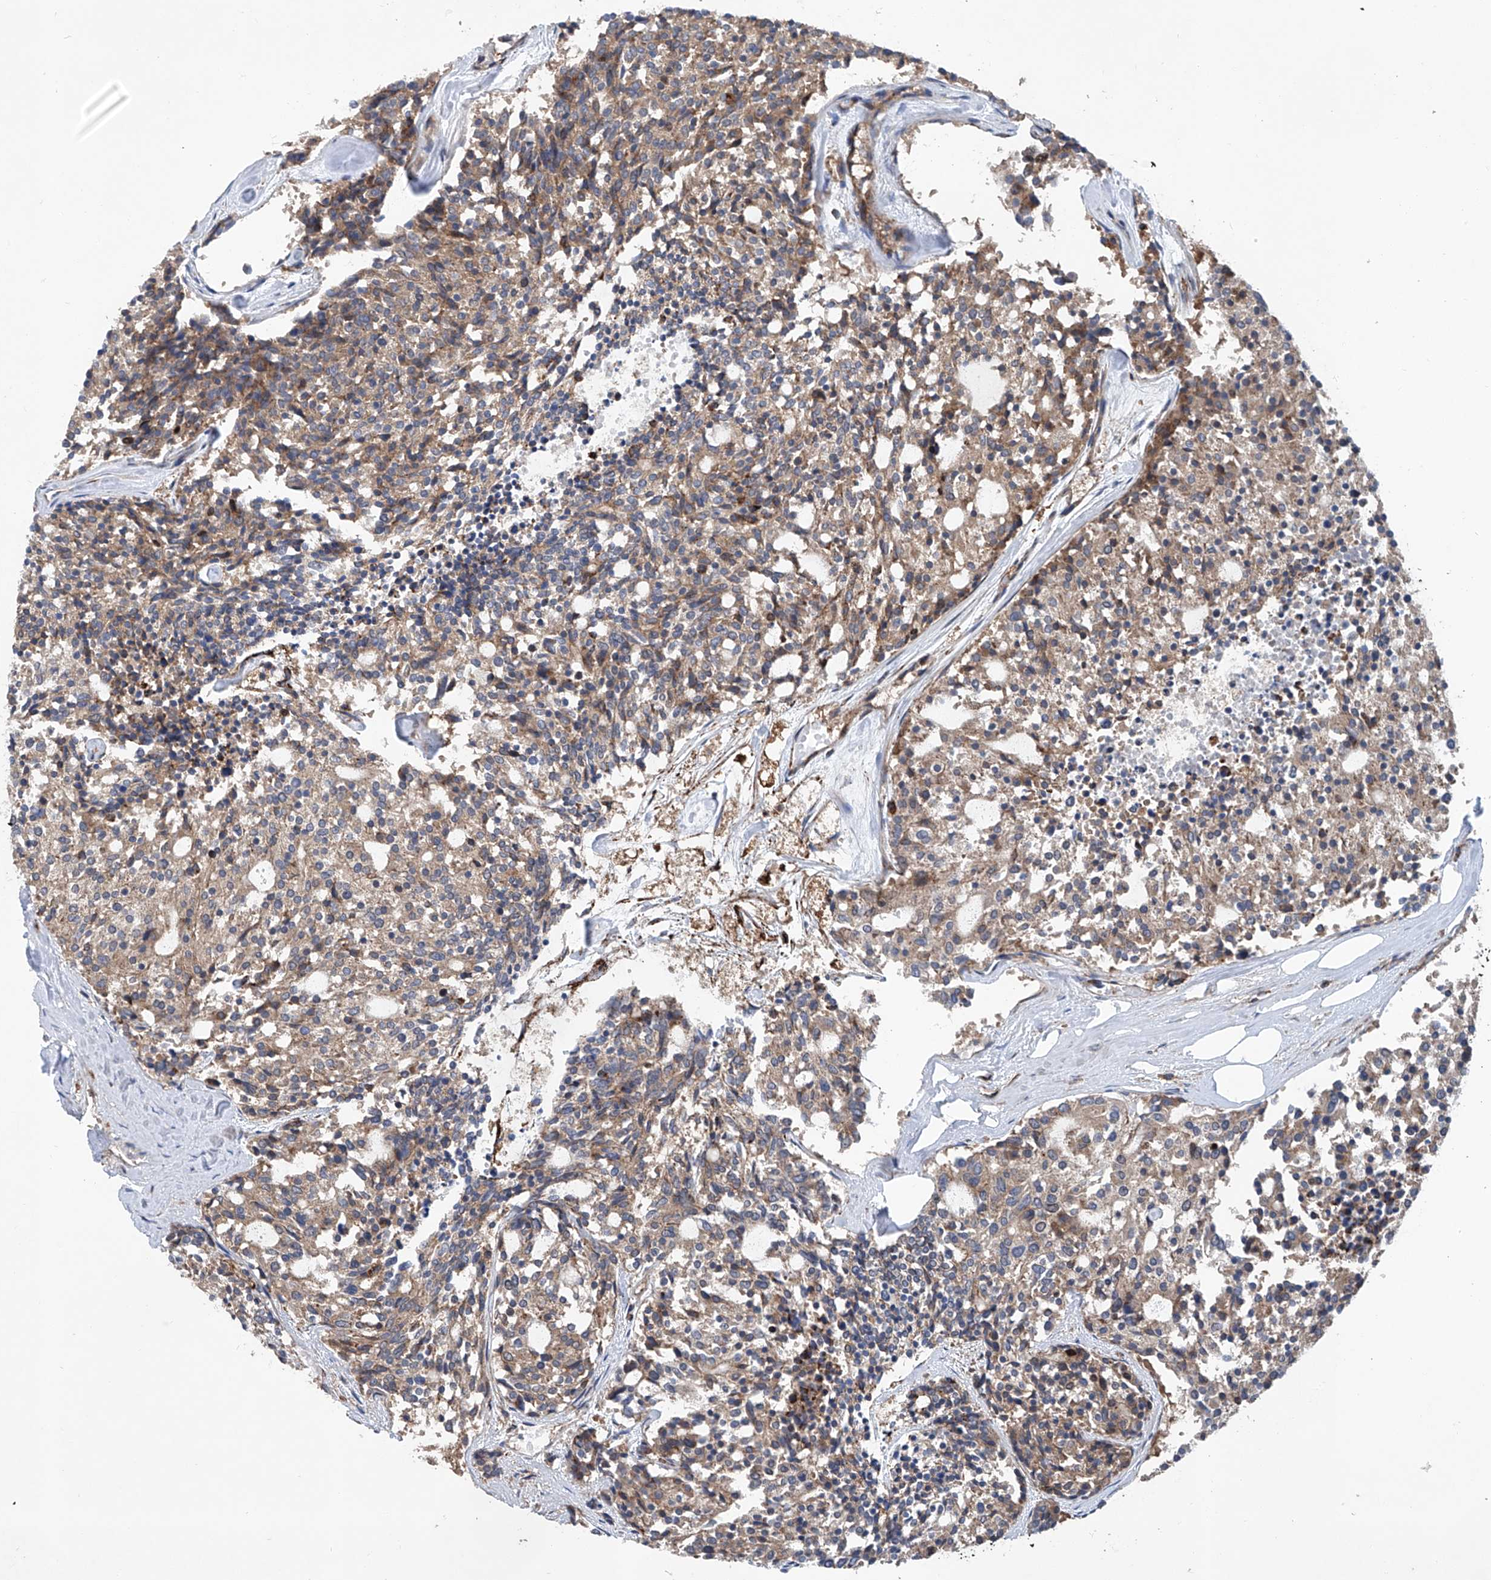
{"staining": {"intensity": "weak", "quantity": ">75%", "location": "cytoplasmic/membranous"}, "tissue": "carcinoid", "cell_type": "Tumor cells", "image_type": "cancer", "snomed": [{"axis": "morphology", "description": "Carcinoid, malignant, NOS"}, {"axis": "topography", "description": "Pancreas"}], "caption": "Protein expression analysis of human carcinoid (malignant) reveals weak cytoplasmic/membranous staining in about >75% of tumor cells.", "gene": "SMAP1", "patient": {"sex": "female", "age": 54}}